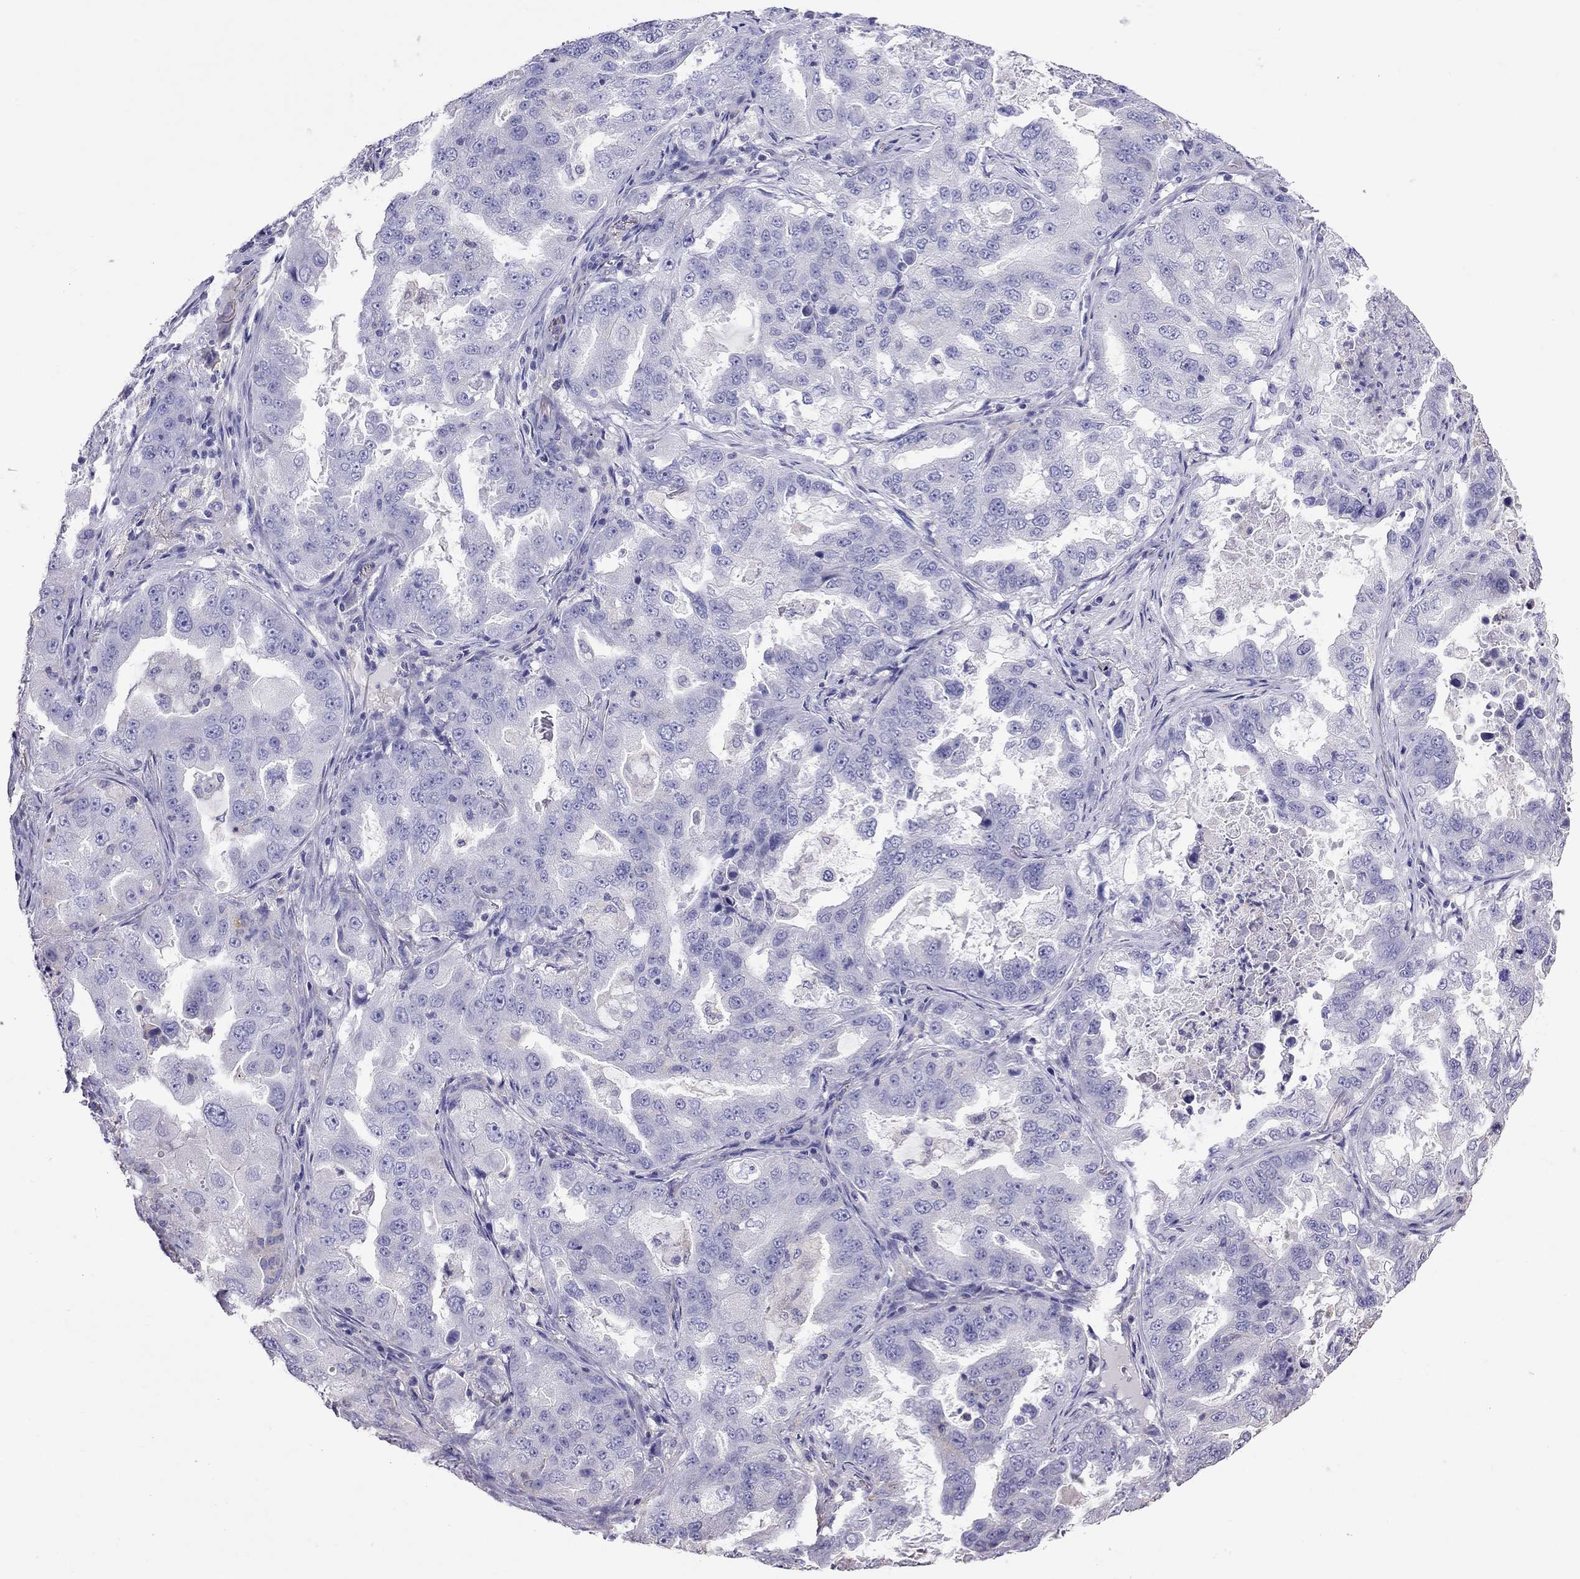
{"staining": {"intensity": "negative", "quantity": "none", "location": "none"}, "tissue": "lung cancer", "cell_type": "Tumor cells", "image_type": "cancer", "snomed": [{"axis": "morphology", "description": "Adenocarcinoma, NOS"}, {"axis": "topography", "description": "Lung"}], "caption": "DAB (3,3'-diaminobenzidine) immunohistochemical staining of human lung cancer displays no significant expression in tumor cells.", "gene": "TEX22", "patient": {"sex": "female", "age": 61}}